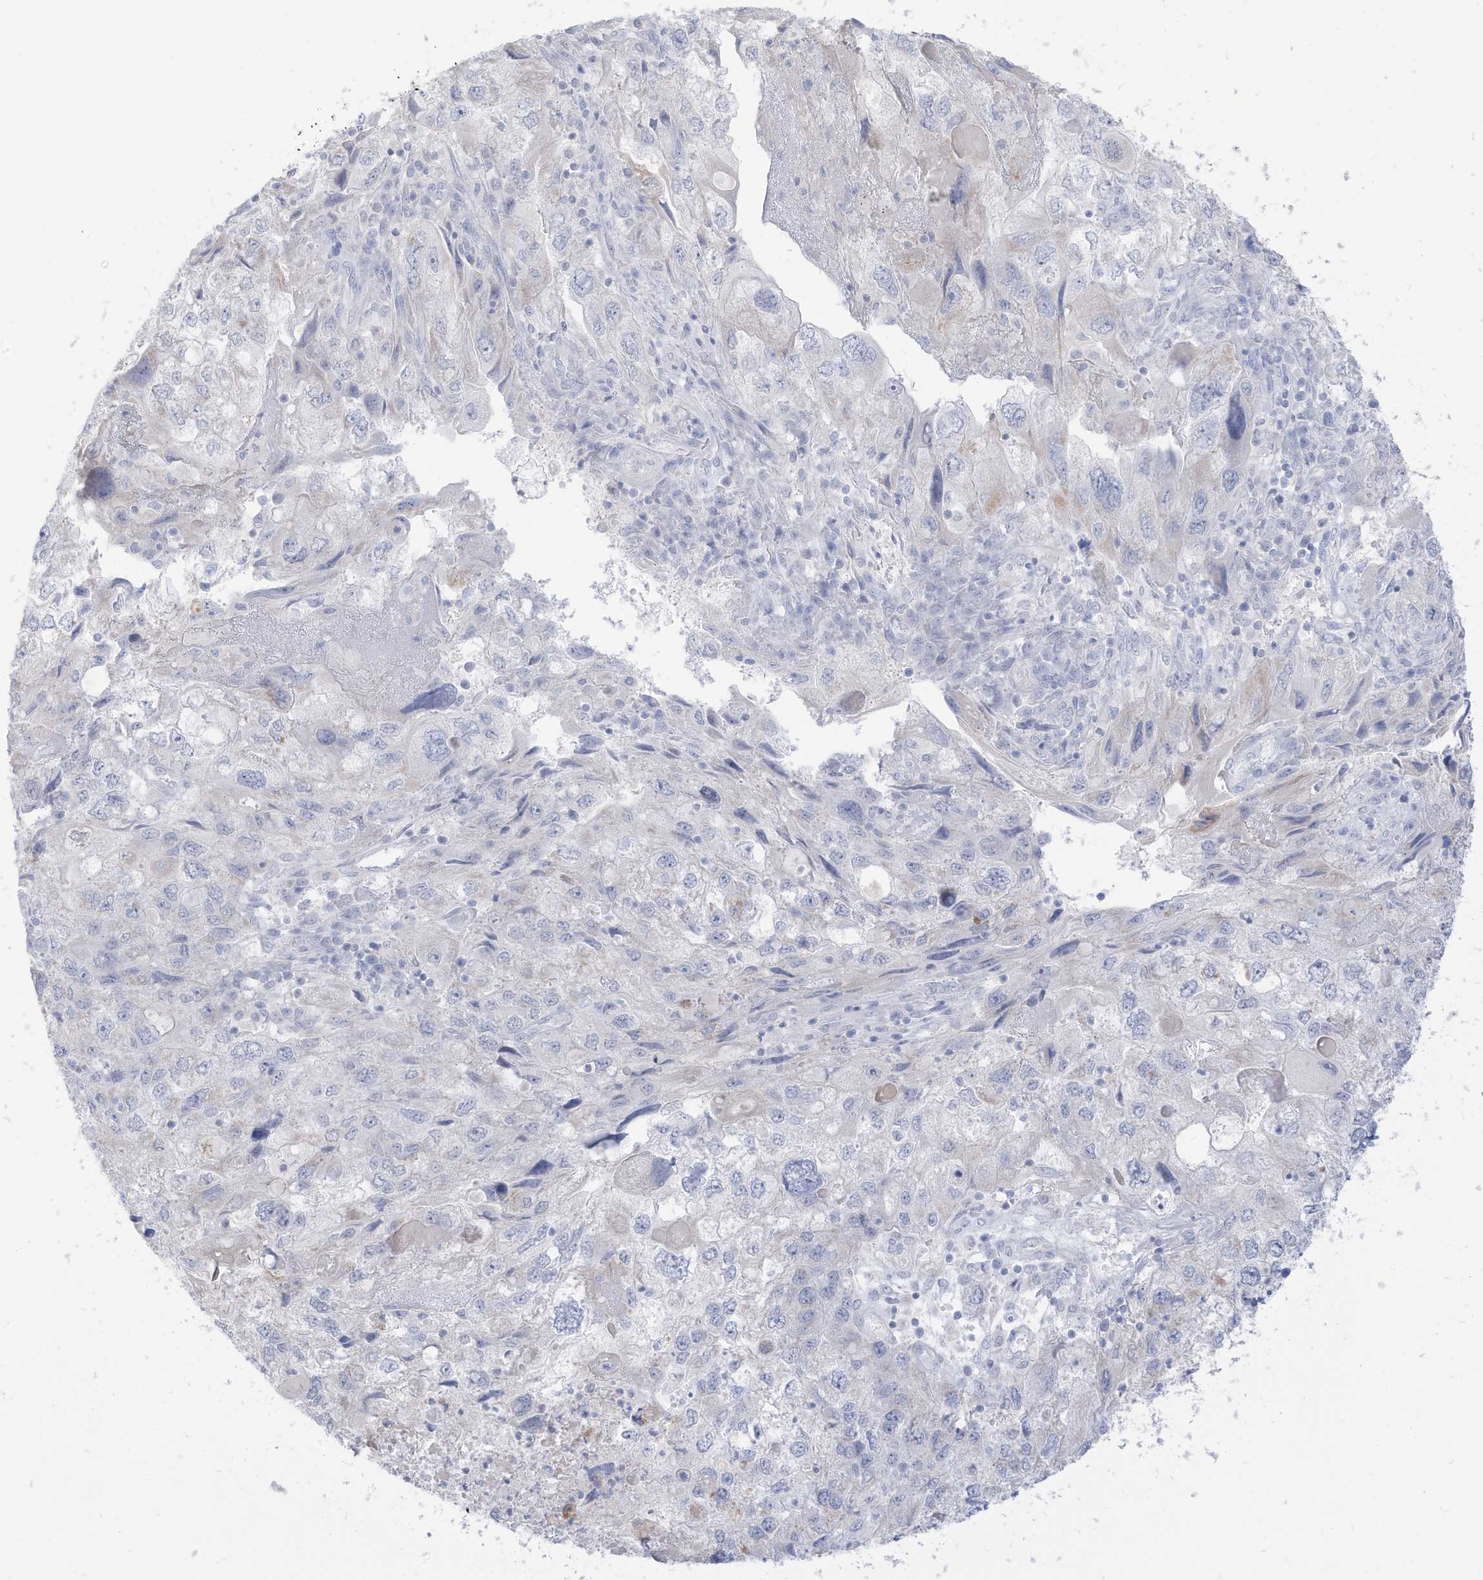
{"staining": {"intensity": "negative", "quantity": "none", "location": "none"}, "tissue": "endometrial cancer", "cell_type": "Tumor cells", "image_type": "cancer", "snomed": [{"axis": "morphology", "description": "Adenocarcinoma, NOS"}, {"axis": "topography", "description": "Endometrium"}], "caption": "Image shows no protein expression in tumor cells of endometrial adenocarcinoma tissue.", "gene": "OGT", "patient": {"sex": "female", "age": 49}}